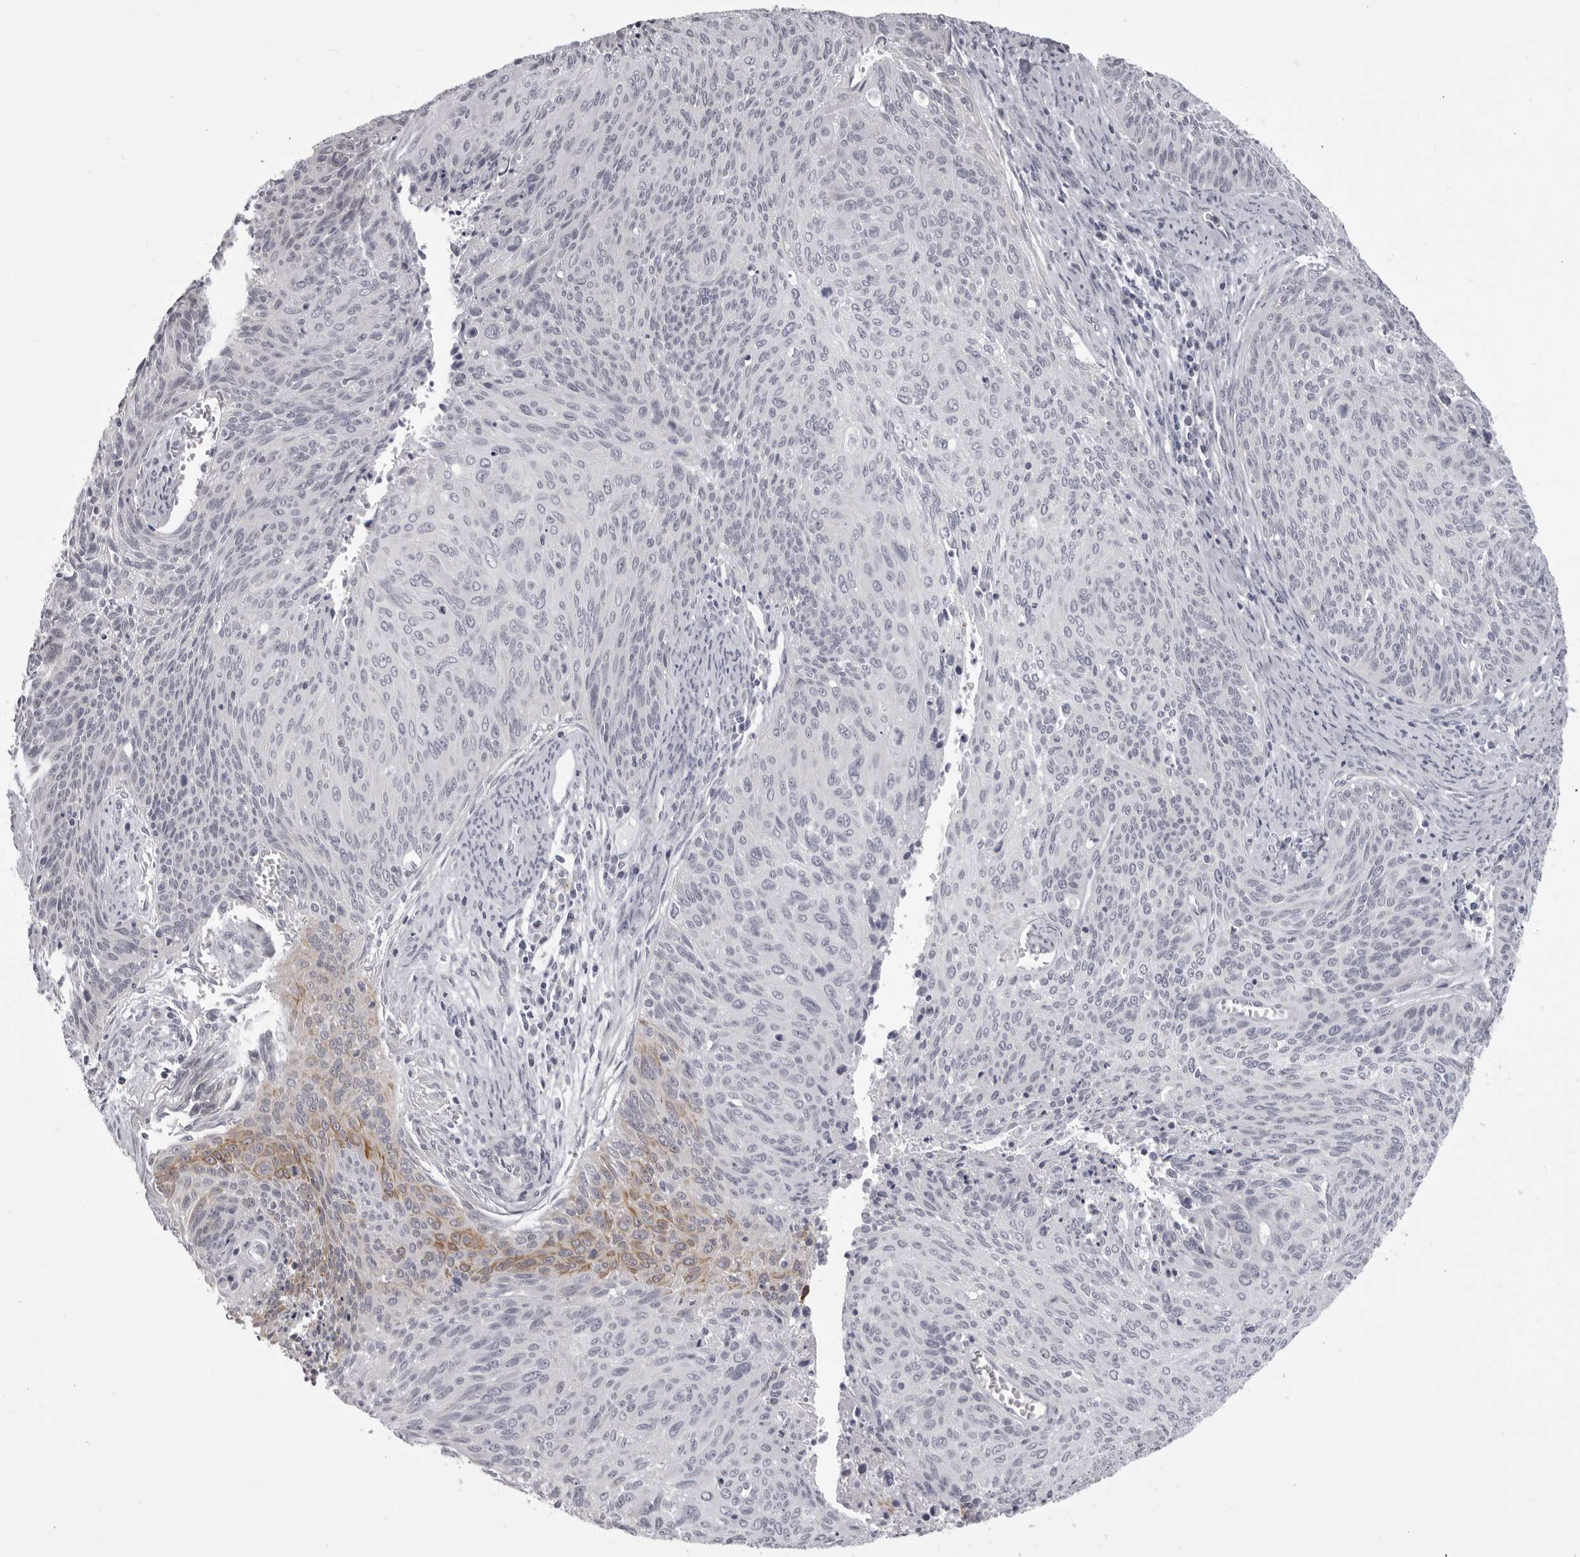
{"staining": {"intensity": "moderate", "quantity": "<25%", "location": "cytoplasmic/membranous"}, "tissue": "cervical cancer", "cell_type": "Tumor cells", "image_type": "cancer", "snomed": [{"axis": "morphology", "description": "Squamous cell carcinoma, NOS"}, {"axis": "topography", "description": "Cervix"}], "caption": "Cervical squamous cell carcinoma stained with DAB IHC shows low levels of moderate cytoplasmic/membranous expression in about <25% of tumor cells.", "gene": "EPHA10", "patient": {"sex": "female", "age": 55}}